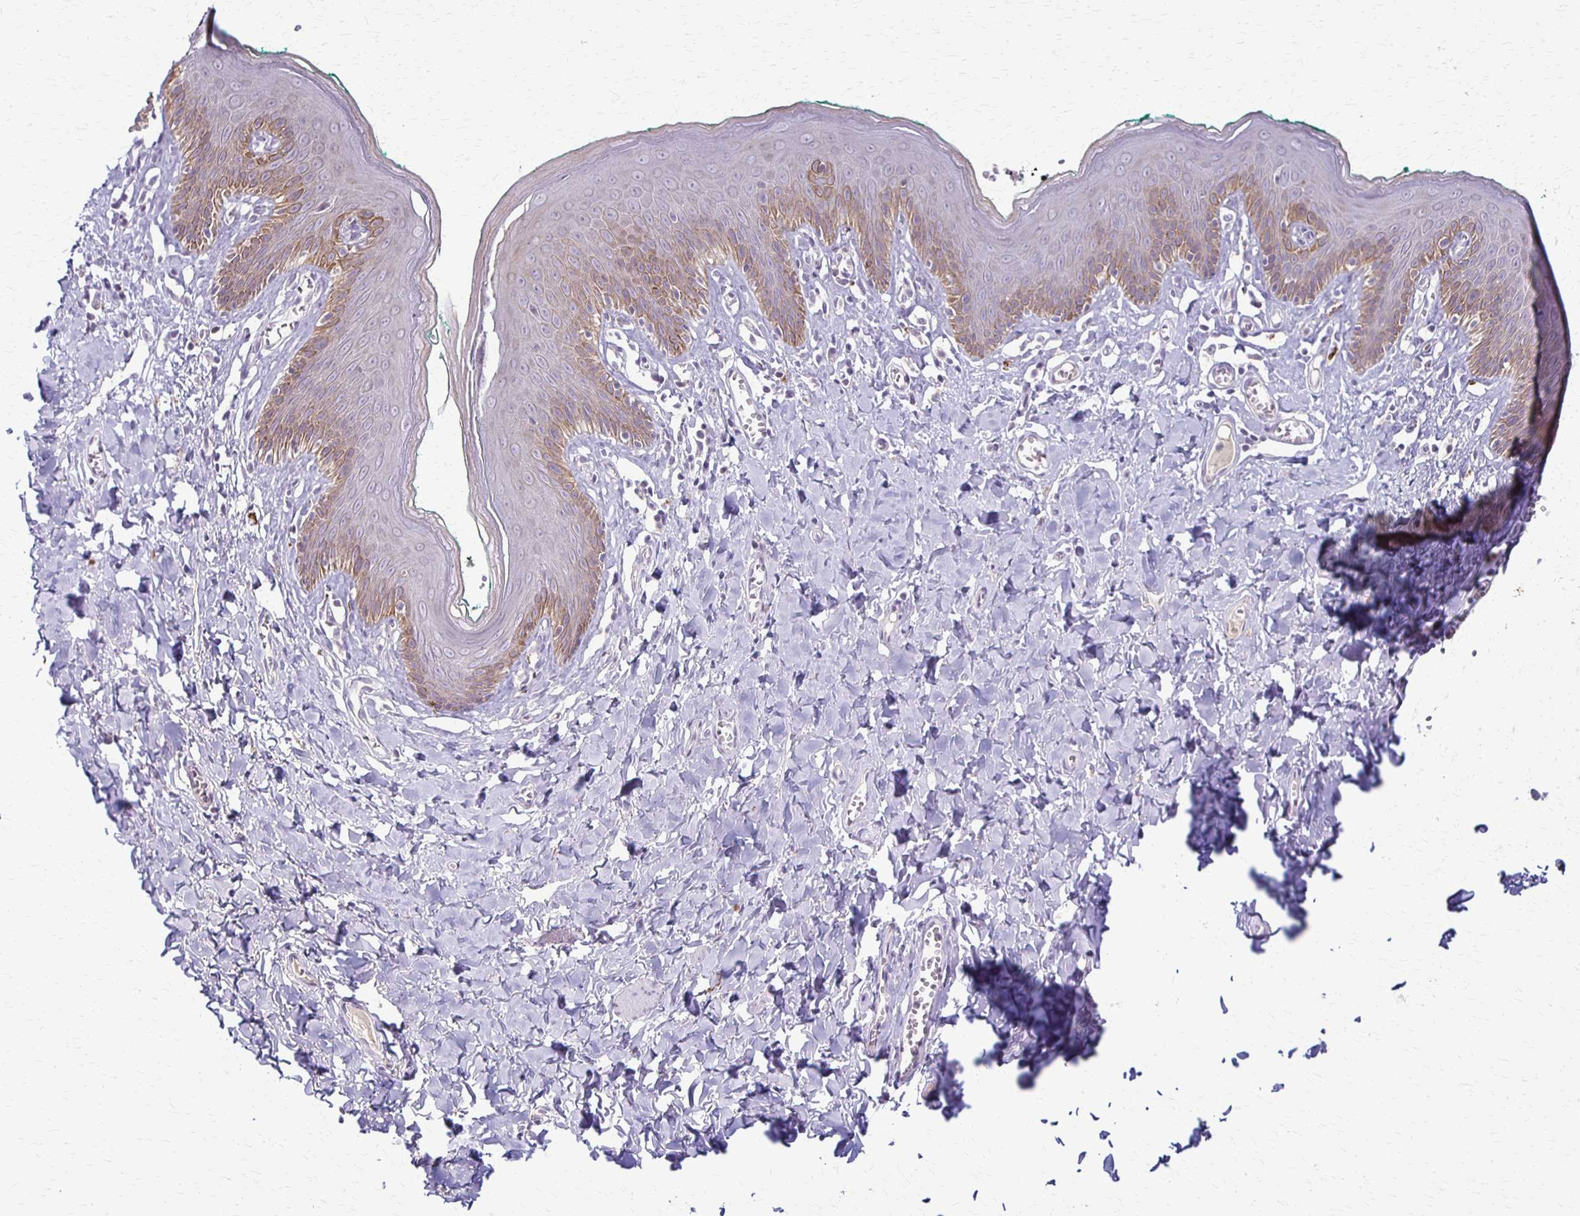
{"staining": {"intensity": "moderate", "quantity": "25%-75%", "location": "cytoplasmic/membranous"}, "tissue": "skin", "cell_type": "Epidermal cells", "image_type": "normal", "snomed": [{"axis": "morphology", "description": "Normal tissue, NOS"}, {"axis": "topography", "description": "Vulva"}, {"axis": "topography", "description": "Peripheral nerve tissue"}], "caption": "High-magnification brightfield microscopy of benign skin stained with DAB (3,3'-diaminobenzidine) (brown) and counterstained with hematoxylin (blue). epidermal cells exhibit moderate cytoplasmic/membranous staining is present in approximately25%-75% of cells.", "gene": "SLC35E2B", "patient": {"sex": "female", "age": 66}}